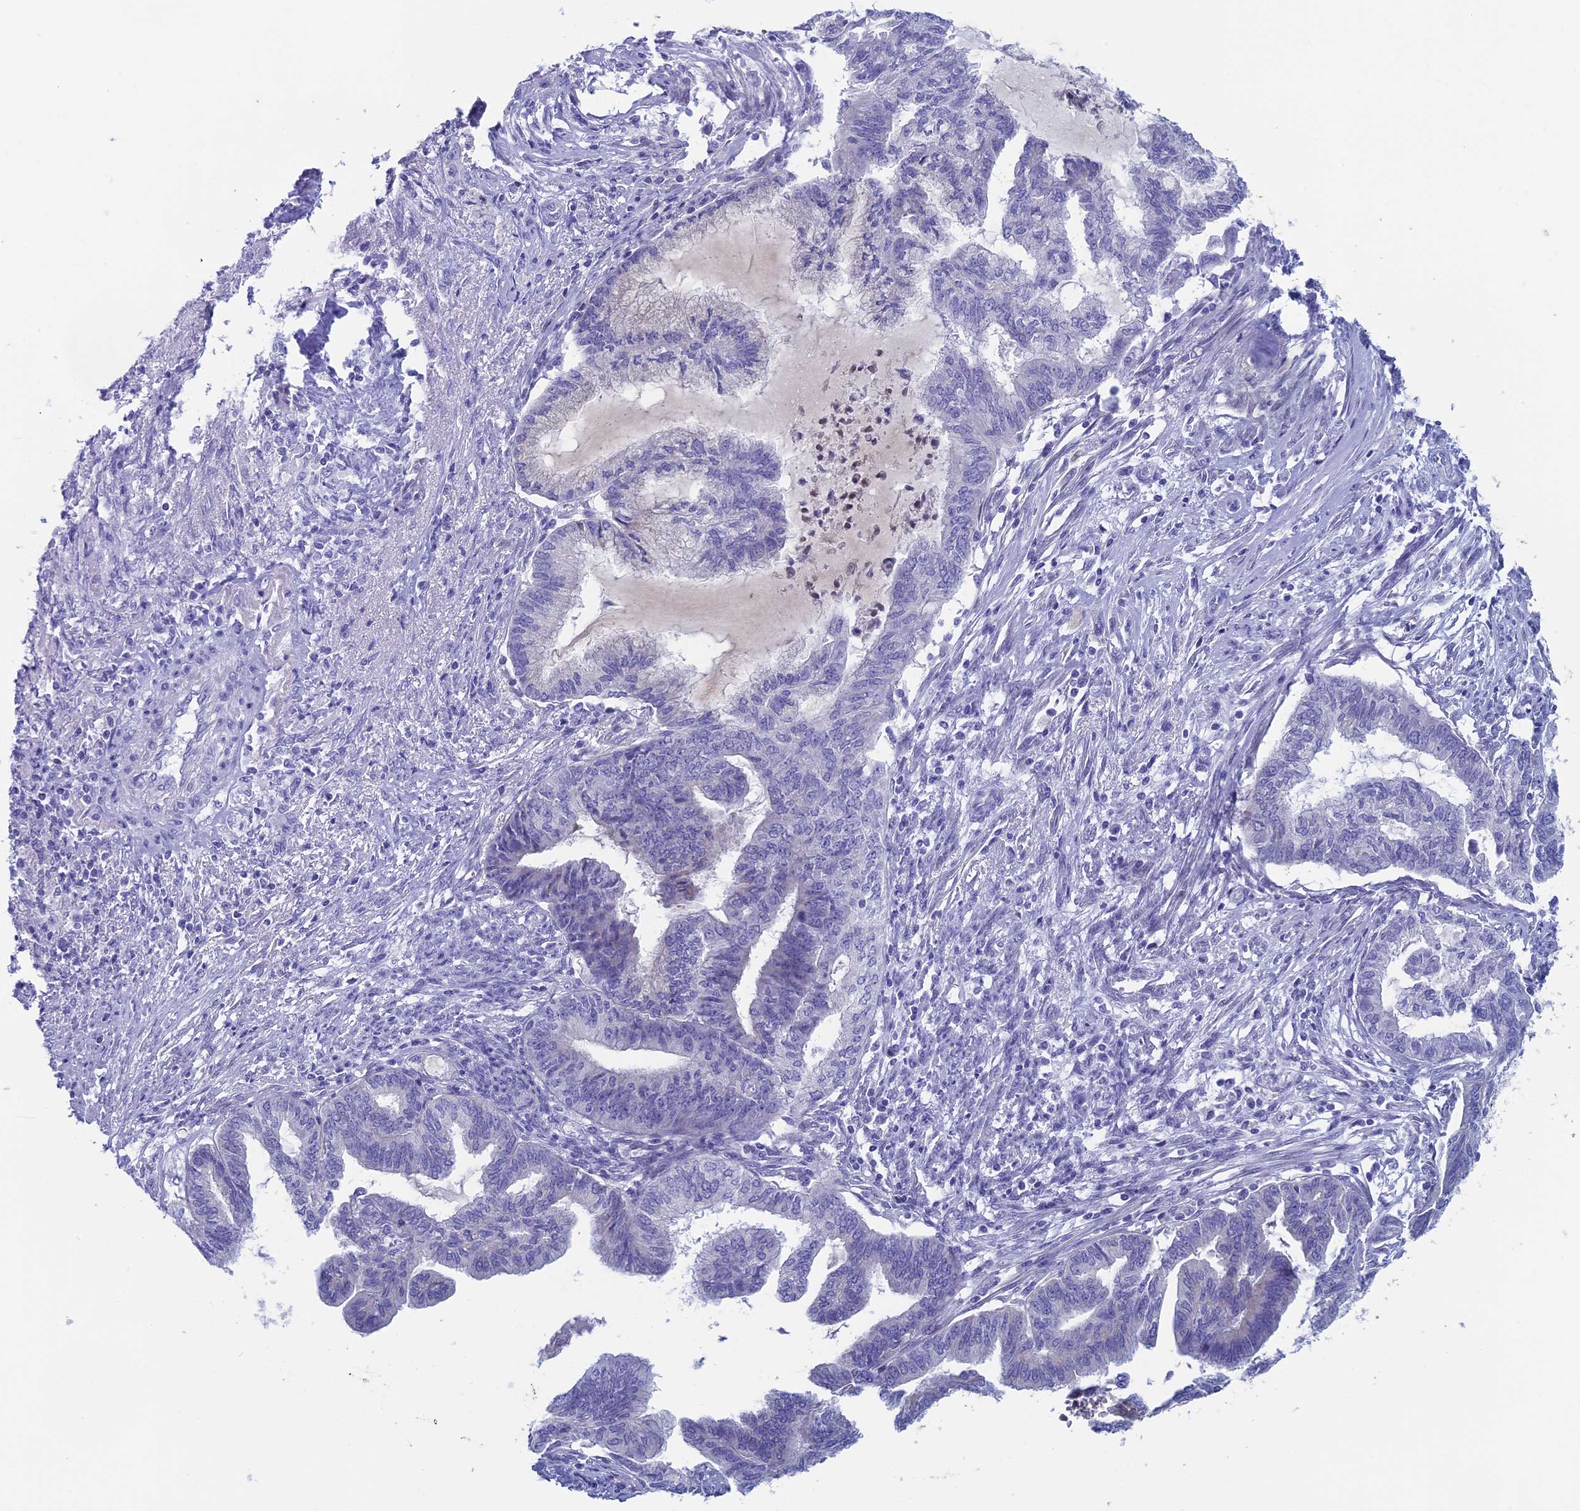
{"staining": {"intensity": "negative", "quantity": "none", "location": "none"}, "tissue": "endometrial cancer", "cell_type": "Tumor cells", "image_type": "cancer", "snomed": [{"axis": "morphology", "description": "Adenocarcinoma, NOS"}, {"axis": "topography", "description": "Endometrium"}], "caption": "This image is of adenocarcinoma (endometrial) stained with IHC to label a protein in brown with the nuclei are counter-stained blue. There is no positivity in tumor cells.", "gene": "NIBAN3", "patient": {"sex": "female", "age": 86}}